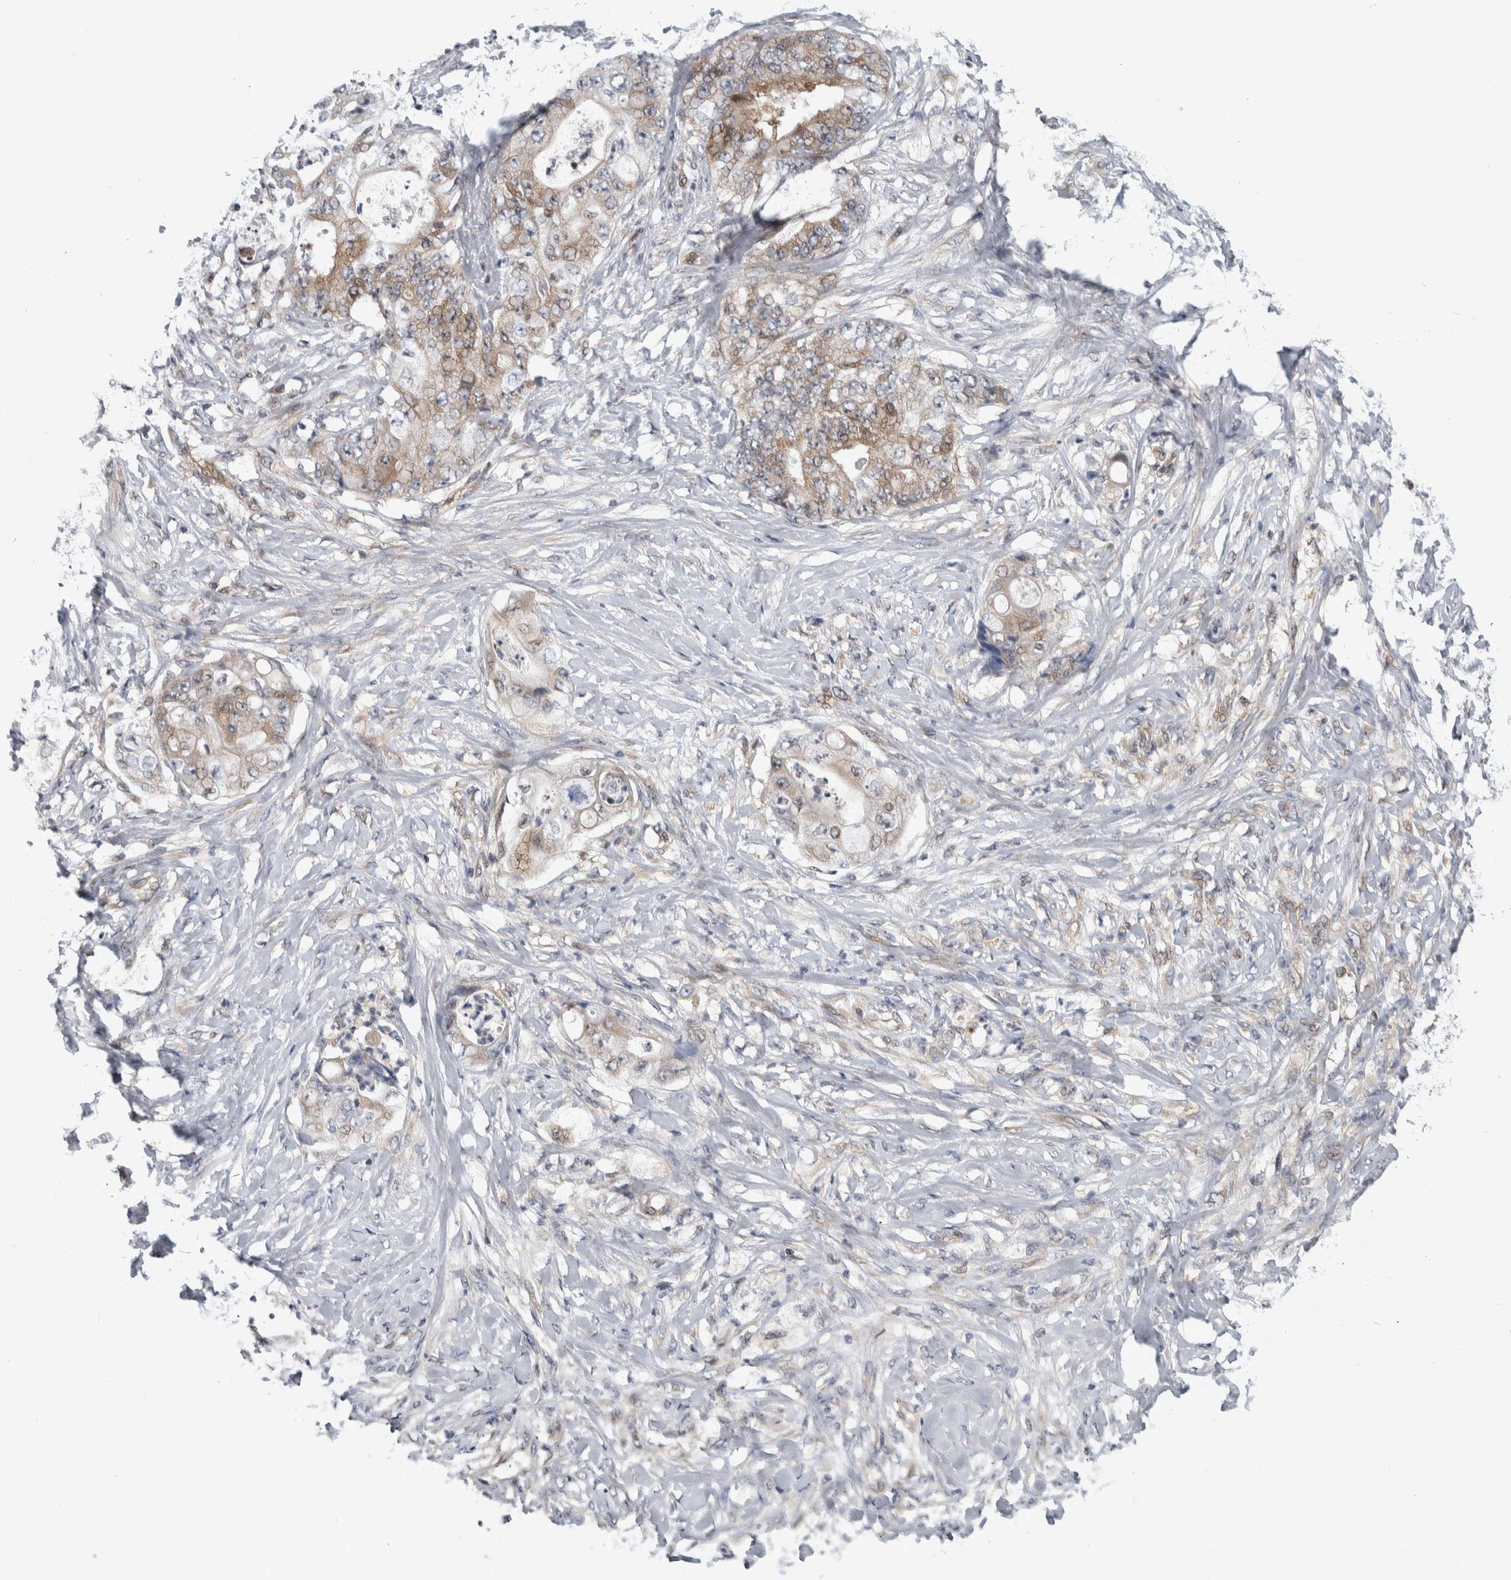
{"staining": {"intensity": "moderate", "quantity": ">75%", "location": "cytoplasmic/membranous"}, "tissue": "stomach cancer", "cell_type": "Tumor cells", "image_type": "cancer", "snomed": [{"axis": "morphology", "description": "Adenocarcinoma, NOS"}, {"axis": "topography", "description": "Stomach"}], "caption": "A histopathology image of human stomach adenocarcinoma stained for a protein shows moderate cytoplasmic/membranous brown staining in tumor cells.", "gene": "PTPA", "patient": {"sex": "female", "age": 73}}